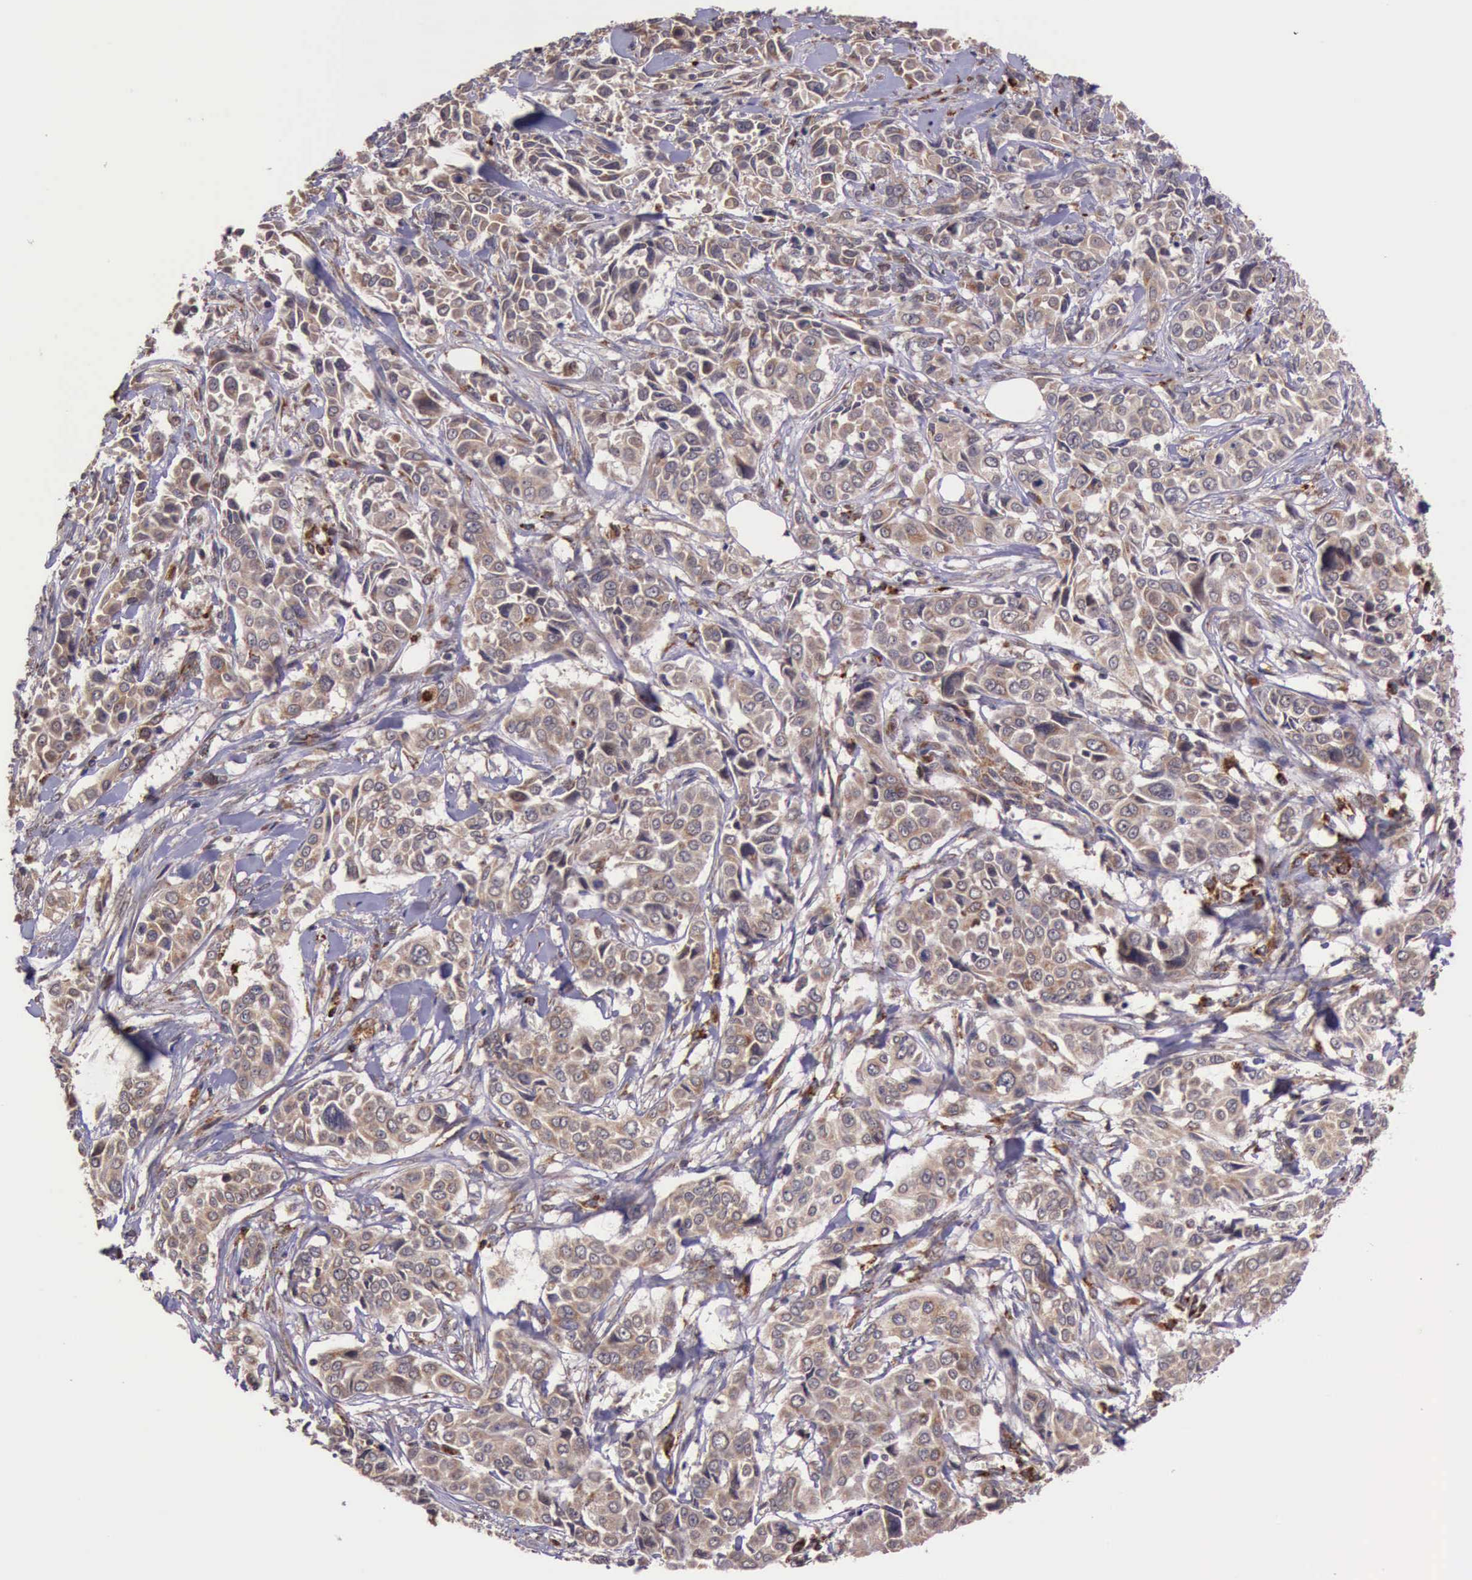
{"staining": {"intensity": "moderate", "quantity": ">75%", "location": "cytoplasmic/membranous"}, "tissue": "pancreatic cancer", "cell_type": "Tumor cells", "image_type": "cancer", "snomed": [{"axis": "morphology", "description": "Adenocarcinoma, NOS"}, {"axis": "topography", "description": "Pancreas"}], "caption": "Immunohistochemistry (IHC) of pancreatic cancer (adenocarcinoma) demonstrates medium levels of moderate cytoplasmic/membranous expression in approximately >75% of tumor cells.", "gene": "ARMCX3", "patient": {"sex": "female", "age": 52}}